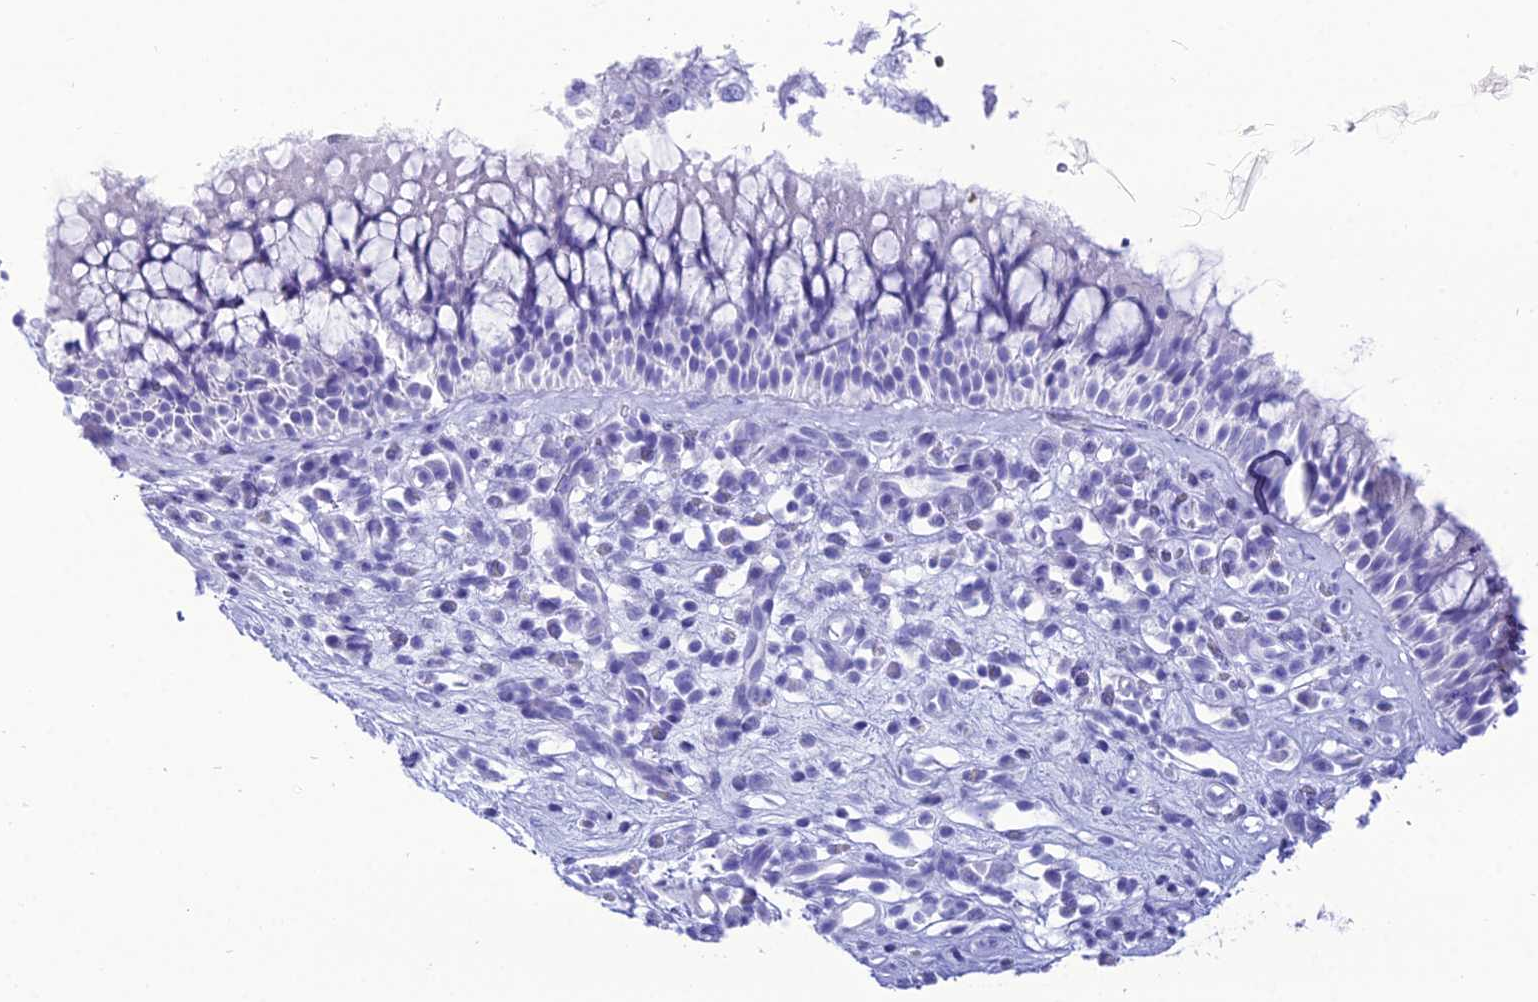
{"staining": {"intensity": "negative", "quantity": "none", "location": "none"}, "tissue": "nasopharynx", "cell_type": "Respiratory epithelial cells", "image_type": "normal", "snomed": [{"axis": "morphology", "description": "Normal tissue, NOS"}, {"axis": "morphology", "description": "Inflammation, NOS"}, {"axis": "morphology", "description": "Malignant melanoma, Metastatic site"}, {"axis": "topography", "description": "Nasopharynx"}], "caption": "The immunohistochemistry (IHC) histopathology image has no significant expression in respiratory epithelial cells of nasopharynx. (DAB immunohistochemistry with hematoxylin counter stain).", "gene": "PNMA5", "patient": {"sex": "male", "age": 70}}